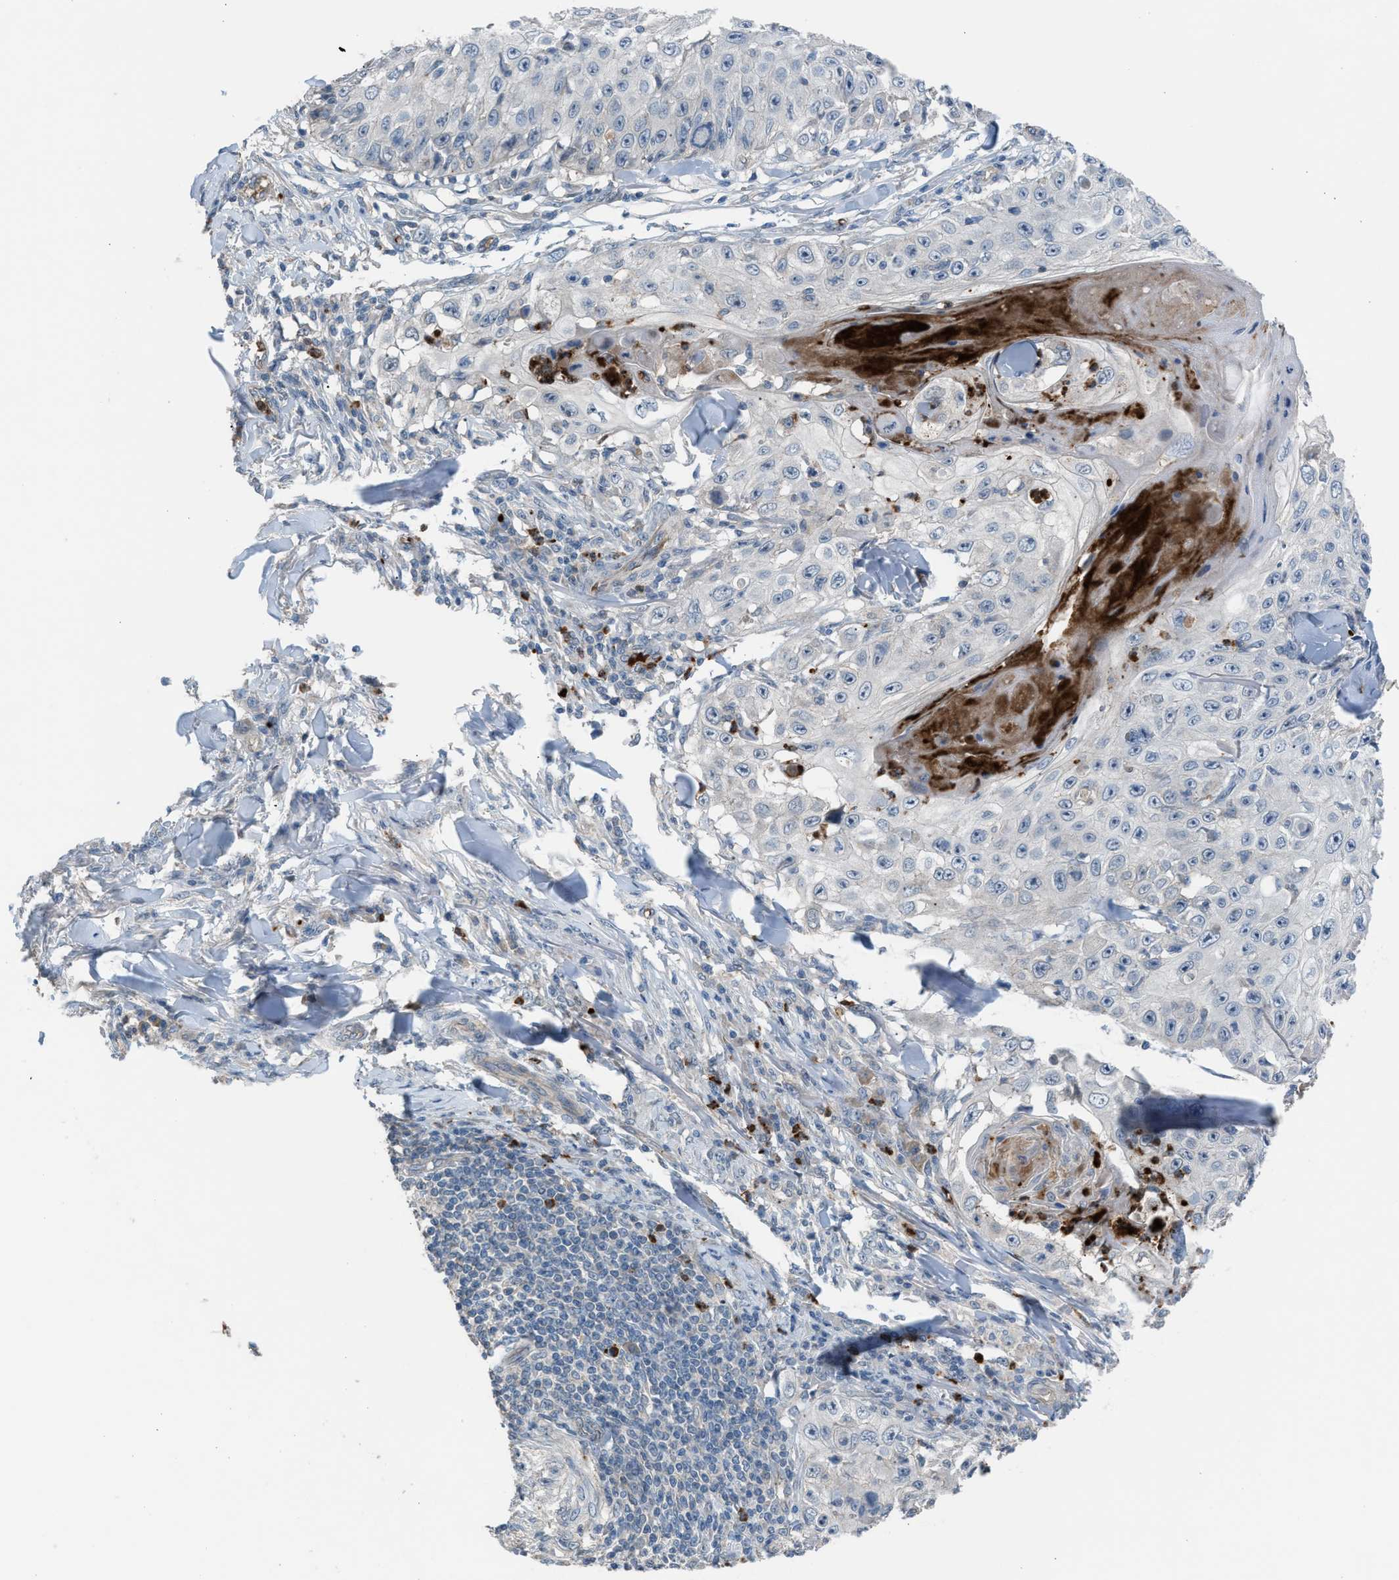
{"staining": {"intensity": "negative", "quantity": "none", "location": "none"}, "tissue": "skin cancer", "cell_type": "Tumor cells", "image_type": "cancer", "snomed": [{"axis": "morphology", "description": "Squamous cell carcinoma, NOS"}, {"axis": "topography", "description": "Skin"}], "caption": "Micrograph shows no protein positivity in tumor cells of squamous cell carcinoma (skin) tissue. (DAB IHC visualized using brightfield microscopy, high magnification).", "gene": "CFAP77", "patient": {"sex": "male", "age": 86}}